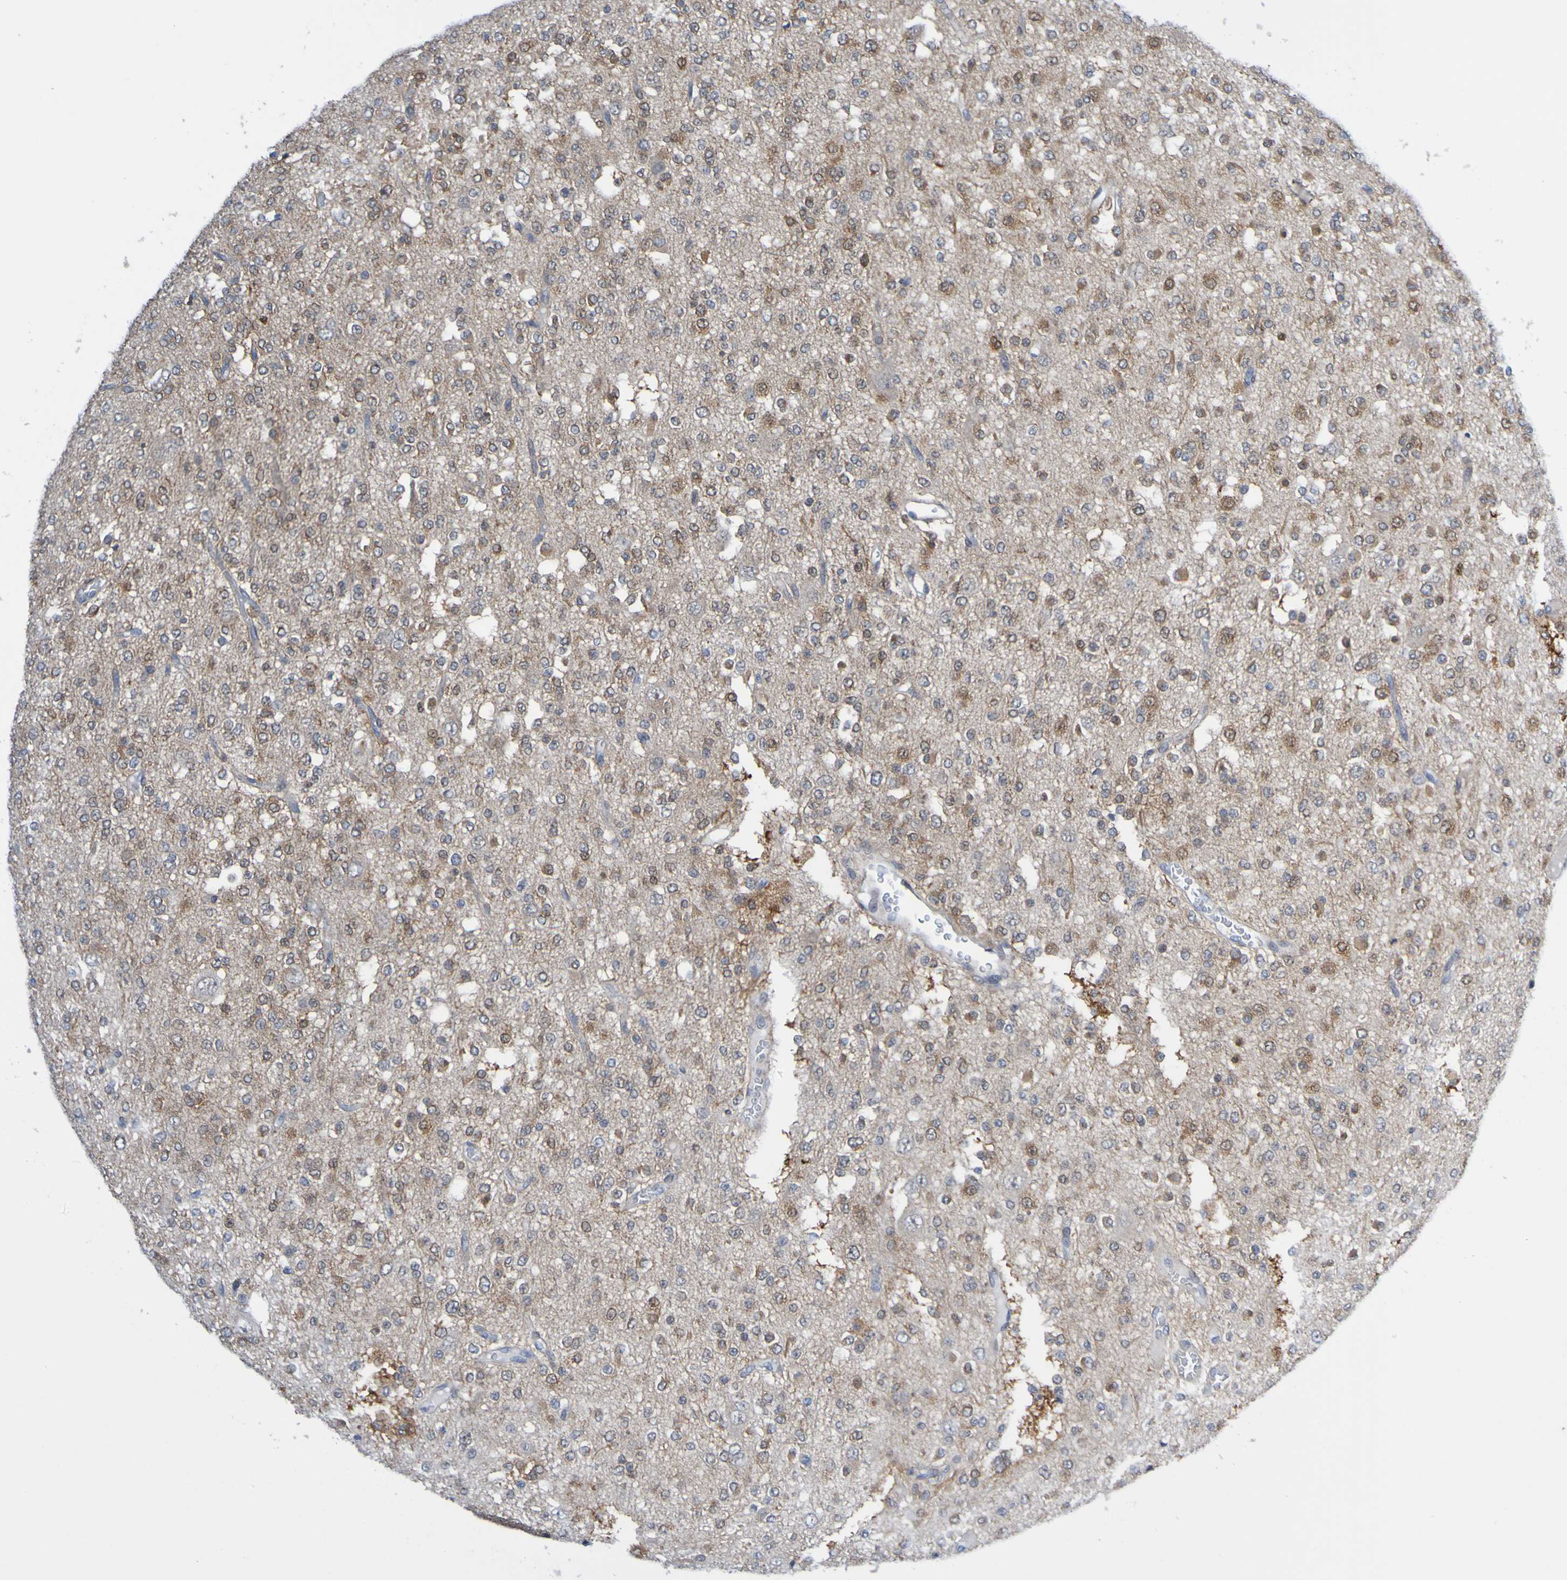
{"staining": {"intensity": "weak", "quantity": "25%-75%", "location": "cytoplasmic/membranous"}, "tissue": "glioma", "cell_type": "Tumor cells", "image_type": "cancer", "snomed": [{"axis": "morphology", "description": "Glioma, malignant, Low grade"}, {"axis": "topography", "description": "Brain"}], "caption": "IHC (DAB (3,3'-diaminobenzidine)) staining of human glioma shows weak cytoplasmic/membranous protein positivity in approximately 25%-75% of tumor cells. The staining was performed using DAB, with brown indicating positive protein expression. Nuclei are stained blue with hematoxylin.", "gene": "ATIC", "patient": {"sex": "male", "age": 38}}